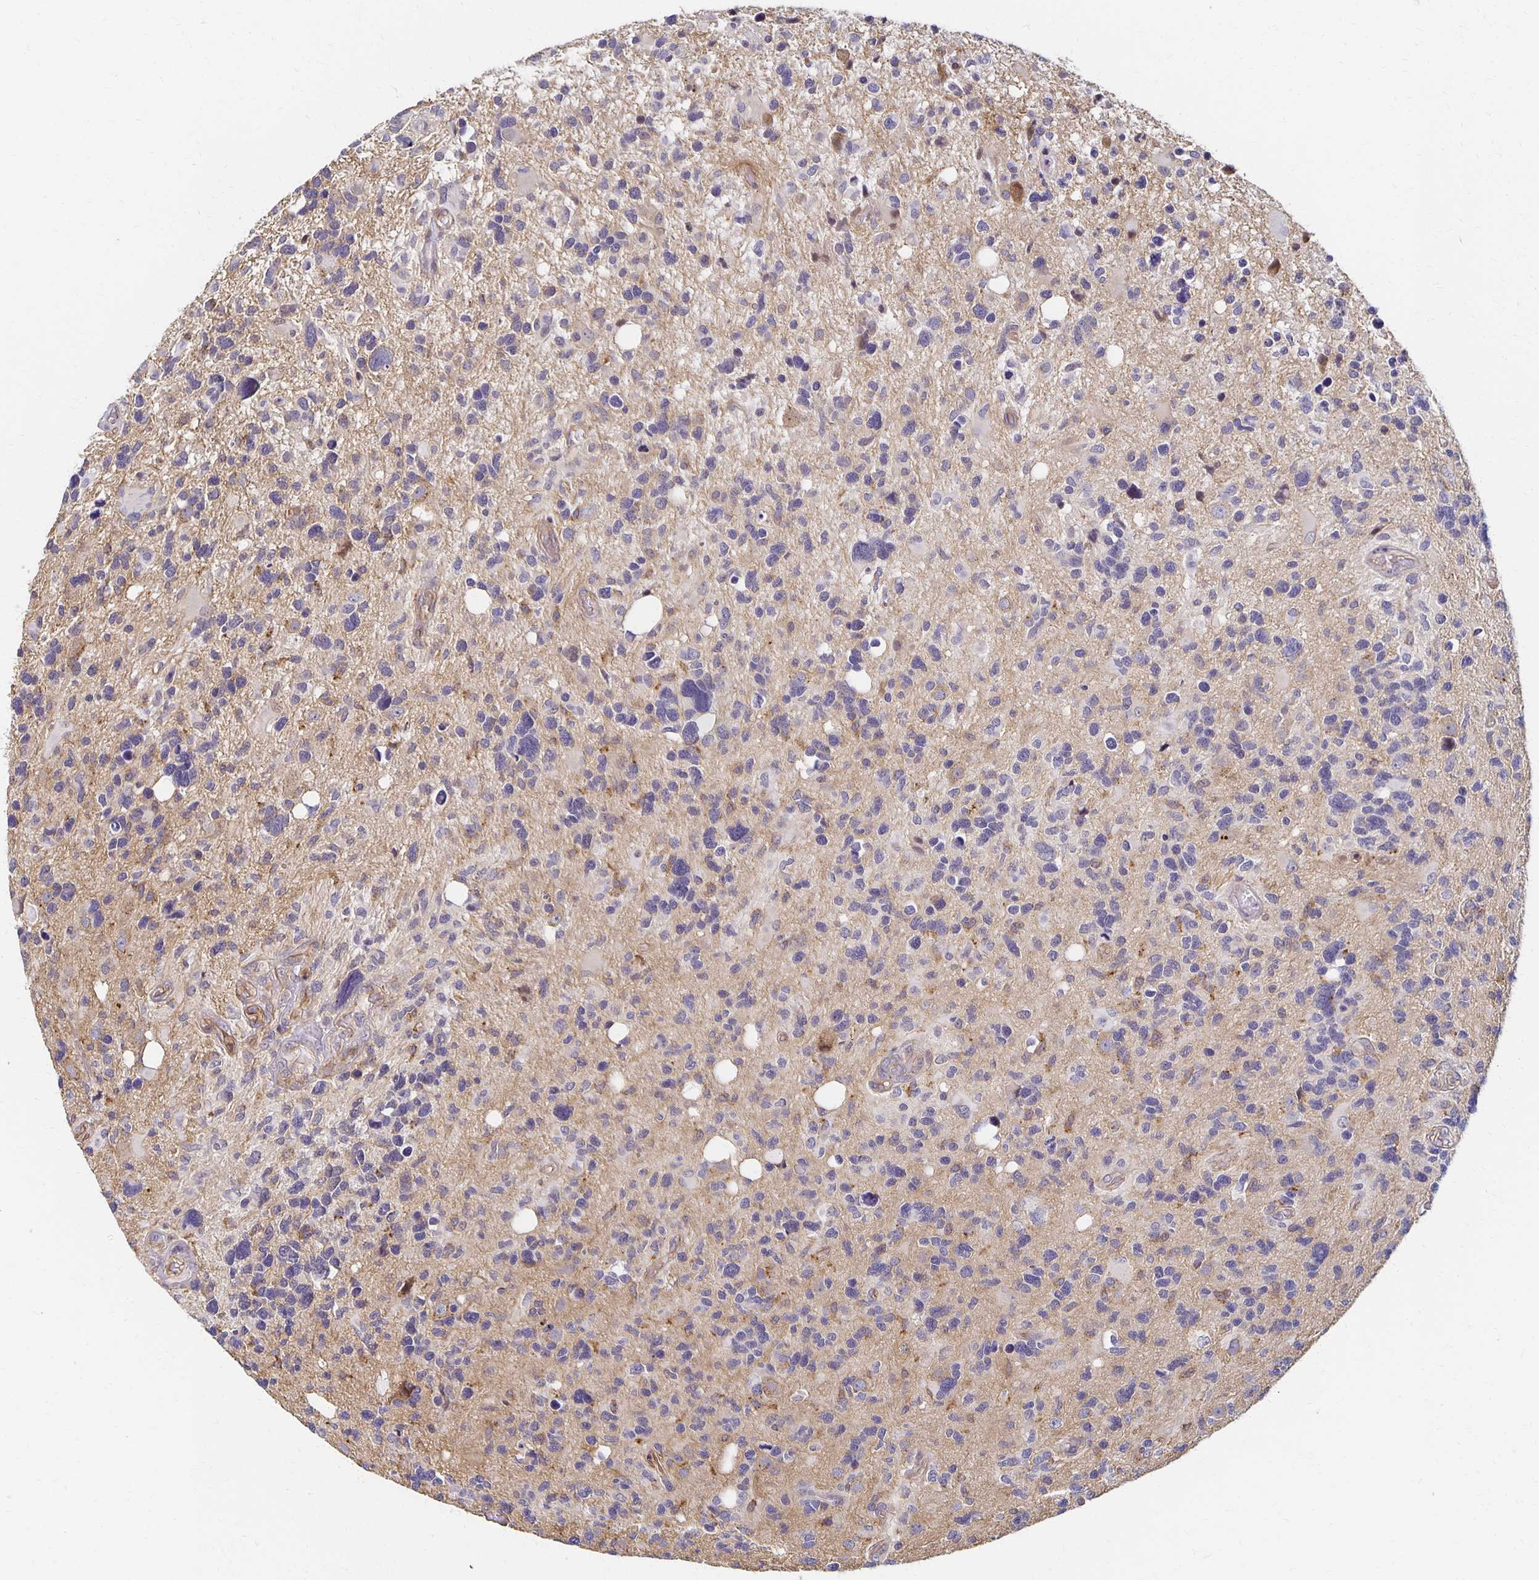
{"staining": {"intensity": "negative", "quantity": "none", "location": "none"}, "tissue": "glioma", "cell_type": "Tumor cells", "image_type": "cancer", "snomed": [{"axis": "morphology", "description": "Glioma, malignant, High grade"}, {"axis": "topography", "description": "Brain"}], "caption": "Glioma stained for a protein using immunohistochemistry reveals no staining tumor cells.", "gene": "SORL1", "patient": {"sex": "male", "age": 49}}